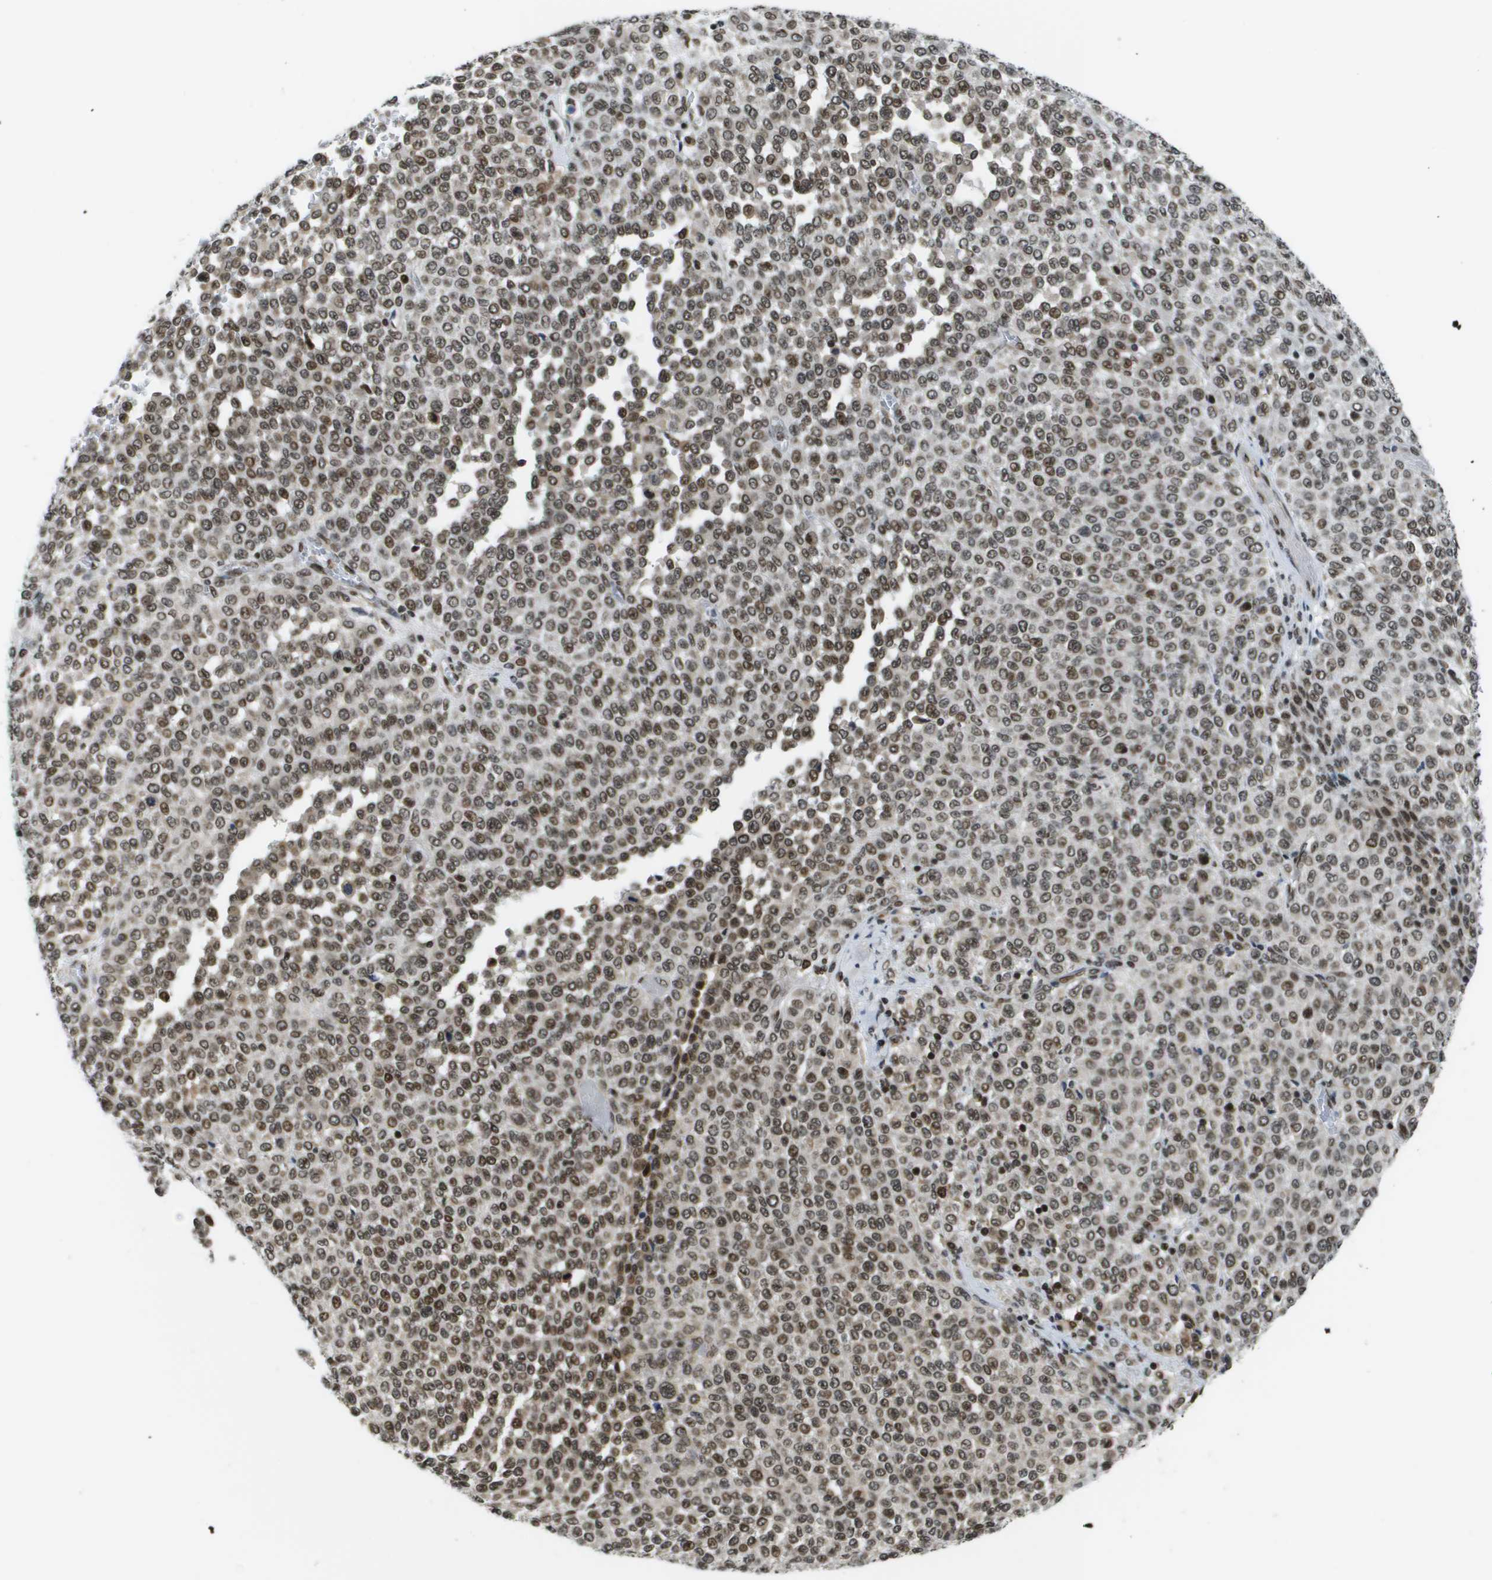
{"staining": {"intensity": "moderate", "quantity": ">75%", "location": "nuclear"}, "tissue": "melanoma", "cell_type": "Tumor cells", "image_type": "cancer", "snomed": [{"axis": "morphology", "description": "Malignant melanoma, Metastatic site"}, {"axis": "topography", "description": "Pancreas"}], "caption": "Melanoma stained with a brown dye reveals moderate nuclear positive expression in approximately >75% of tumor cells.", "gene": "RECQL4", "patient": {"sex": "female", "age": 30}}